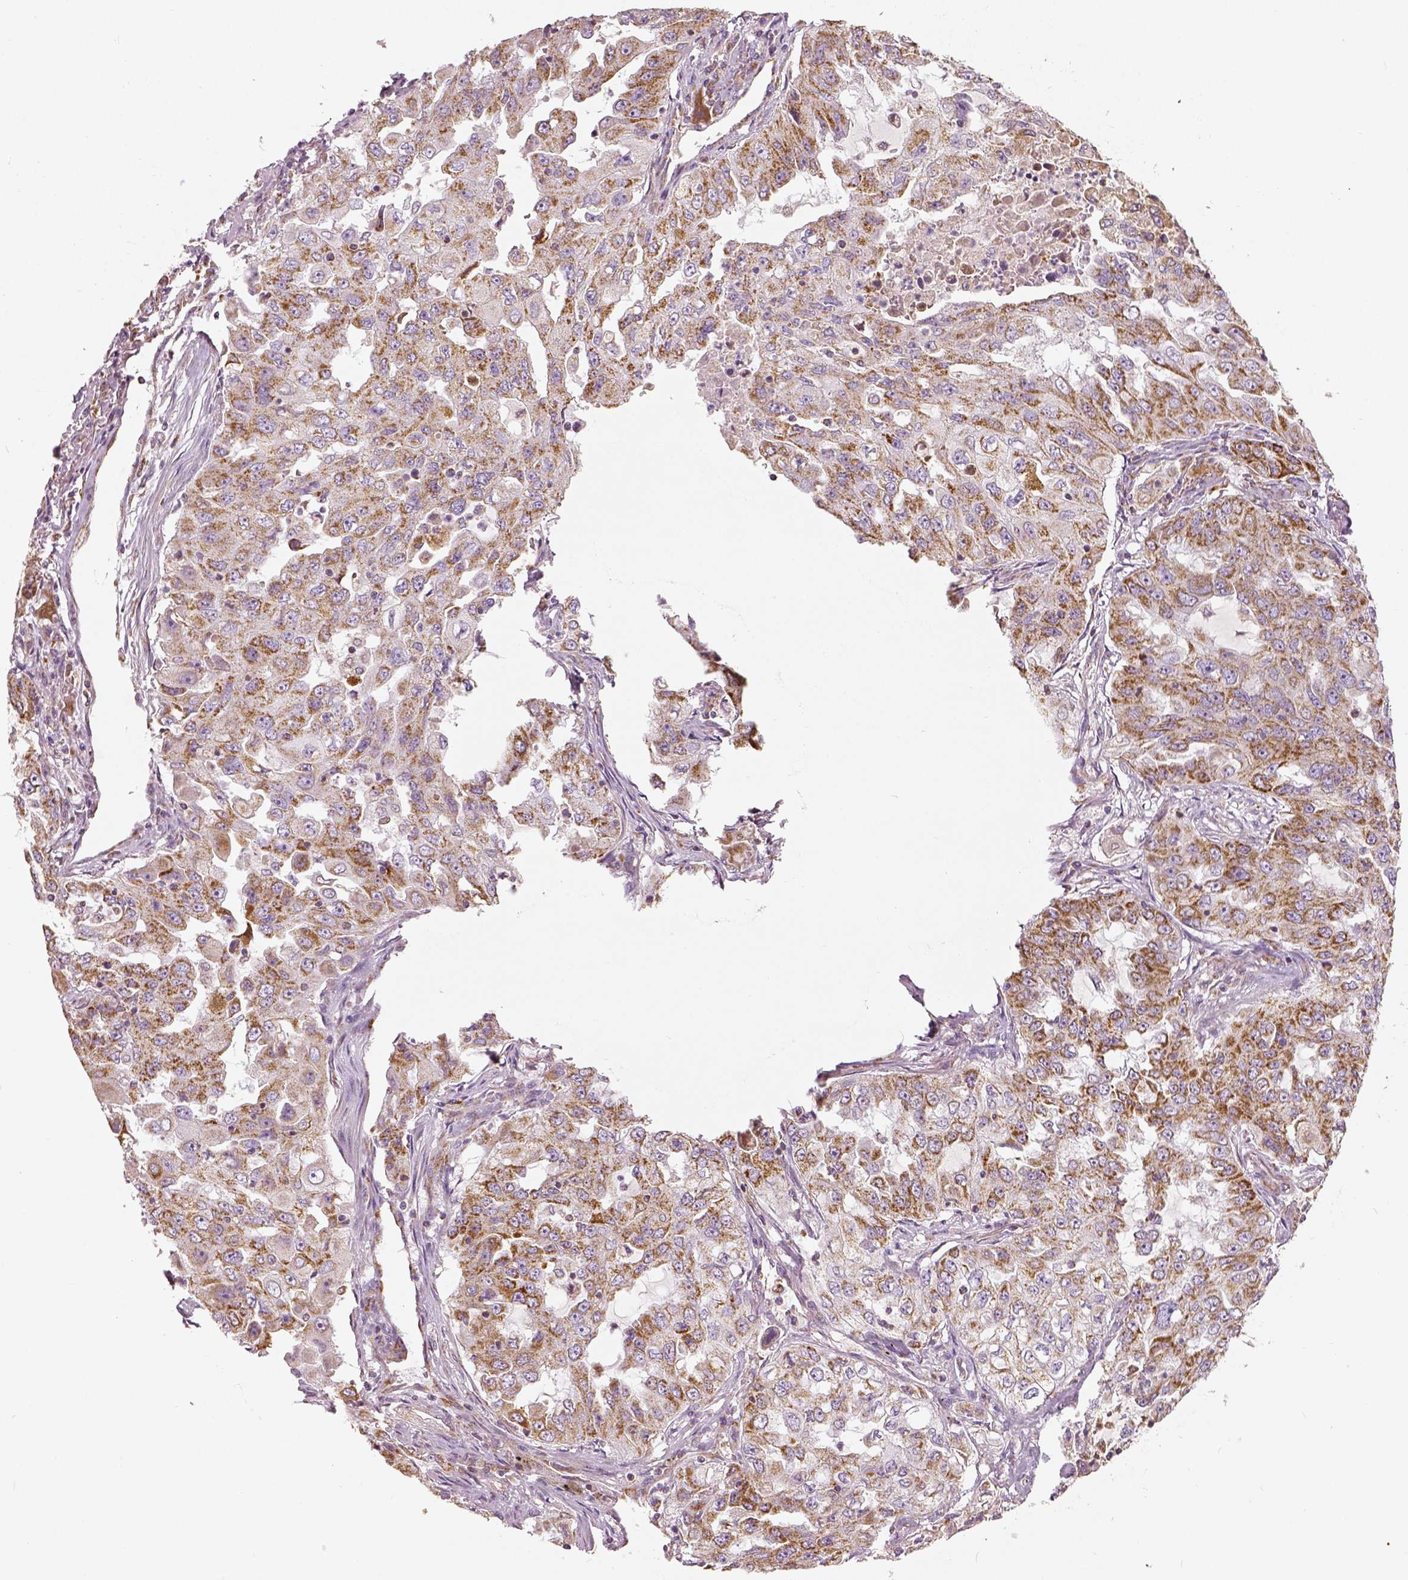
{"staining": {"intensity": "moderate", "quantity": ">75%", "location": "cytoplasmic/membranous"}, "tissue": "lung cancer", "cell_type": "Tumor cells", "image_type": "cancer", "snomed": [{"axis": "morphology", "description": "Adenocarcinoma, NOS"}, {"axis": "topography", "description": "Lung"}], "caption": "Tumor cells demonstrate moderate cytoplasmic/membranous expression in approximately >75% of cells in lung adenocarcinoma. (DAB (3,3'-diaminobenzidine) IHC with brightfield microscopy, high magnification).", "gene": "PGAM5", "patient": {"sex": "female", "age": 61}}